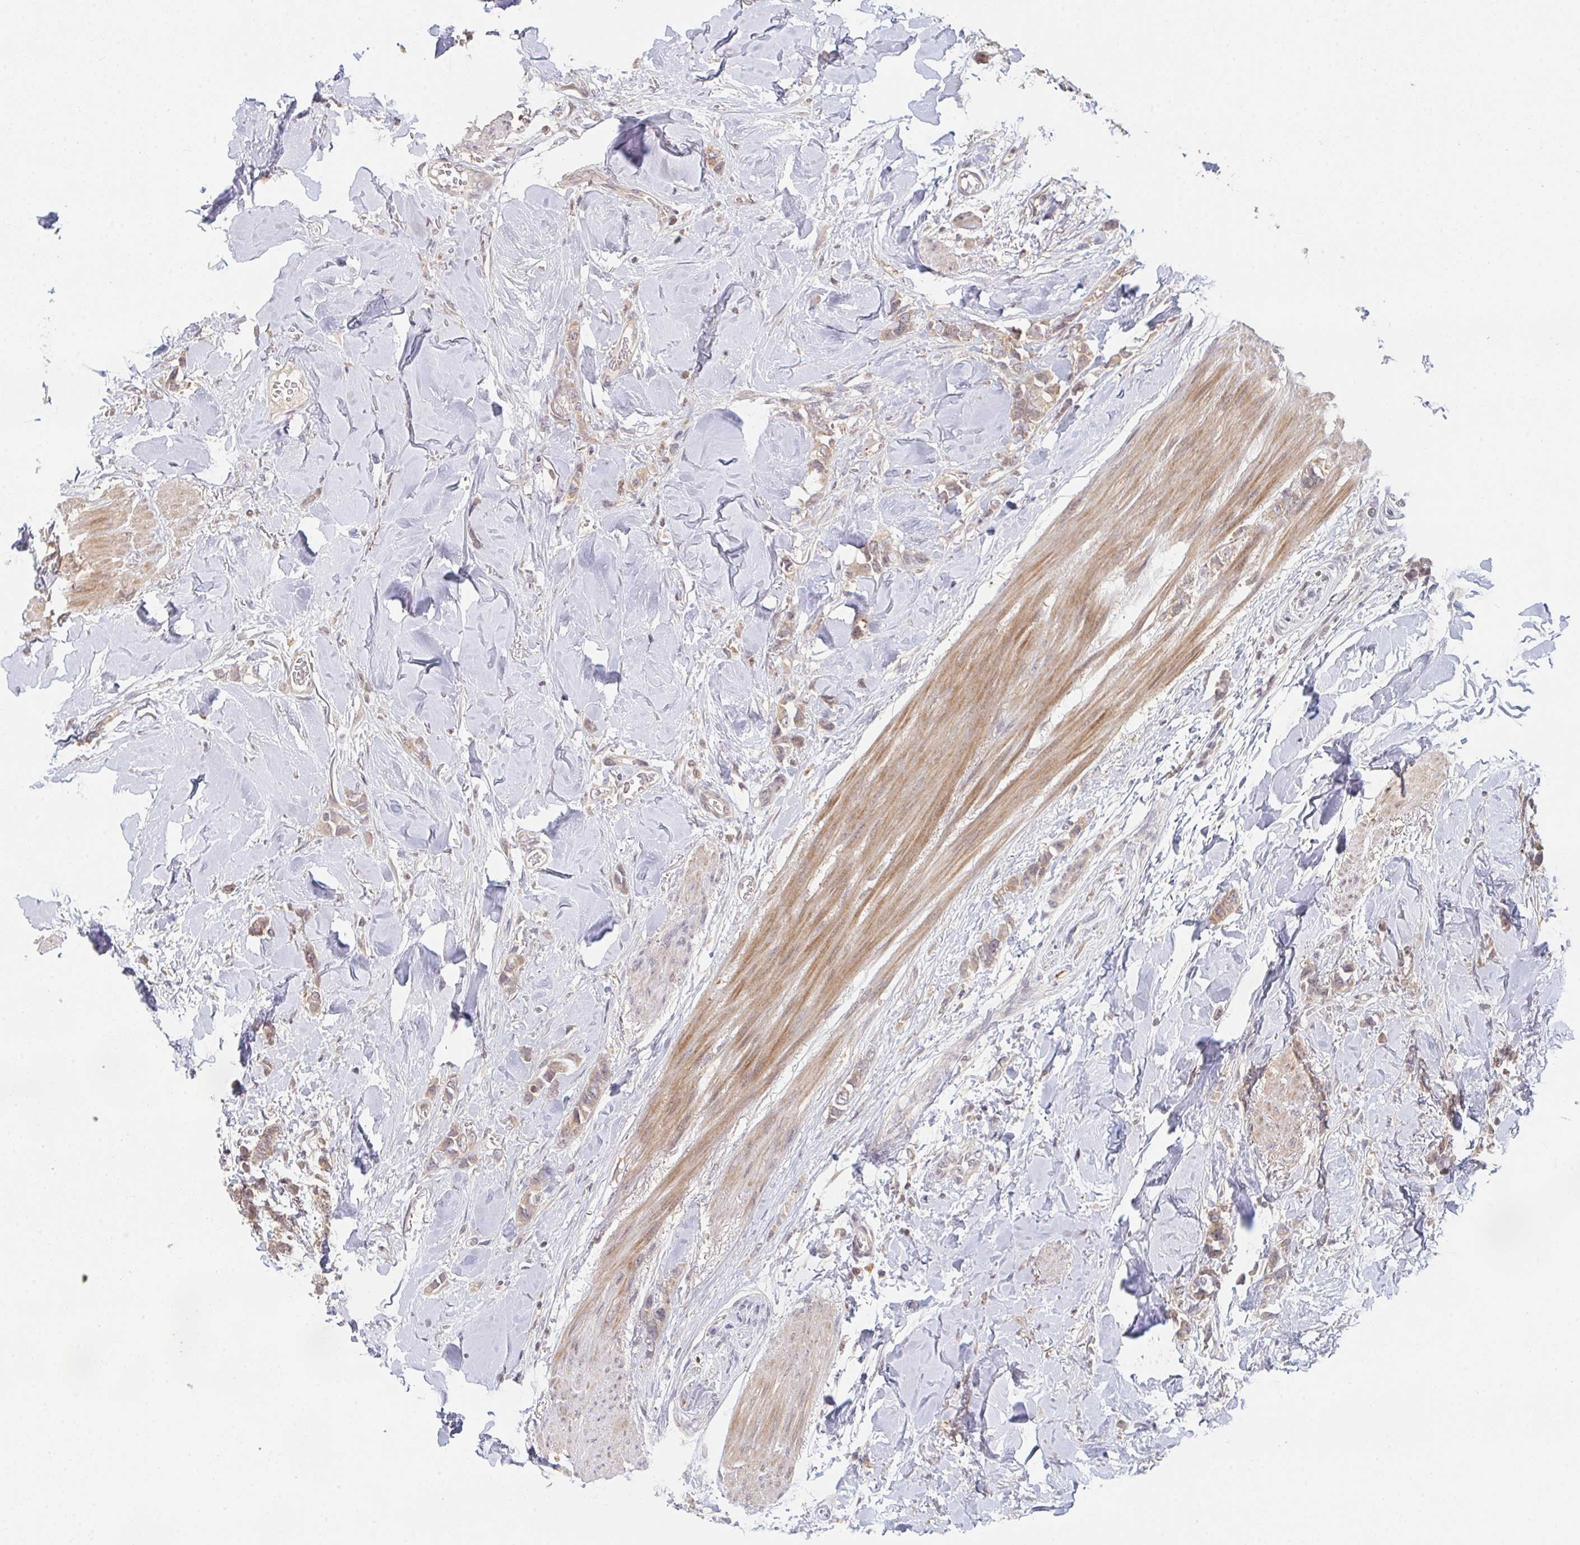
{"staining": {"intensity": "weak", "quantity": "25%-75%", "location": "cytoplasmic/membranous"}, "tissue": "breast cancer", "cell_type": "Tumor cells", "image_type": "cancer", "snomed": [{"axis": "morphology", "description": "Lobular carcinoma"}, {"axis": "topography", "description": "Breast"}], "caption": "Immunohistochemistry (IHC) of breast cancer (lobular carcinoma) shows low levels of weak cytoplasmic/membranous positivity in about 25%-75% of tumor cells.", "gene": "DCST1", "patient": {"sex": "female", "age": 91}}